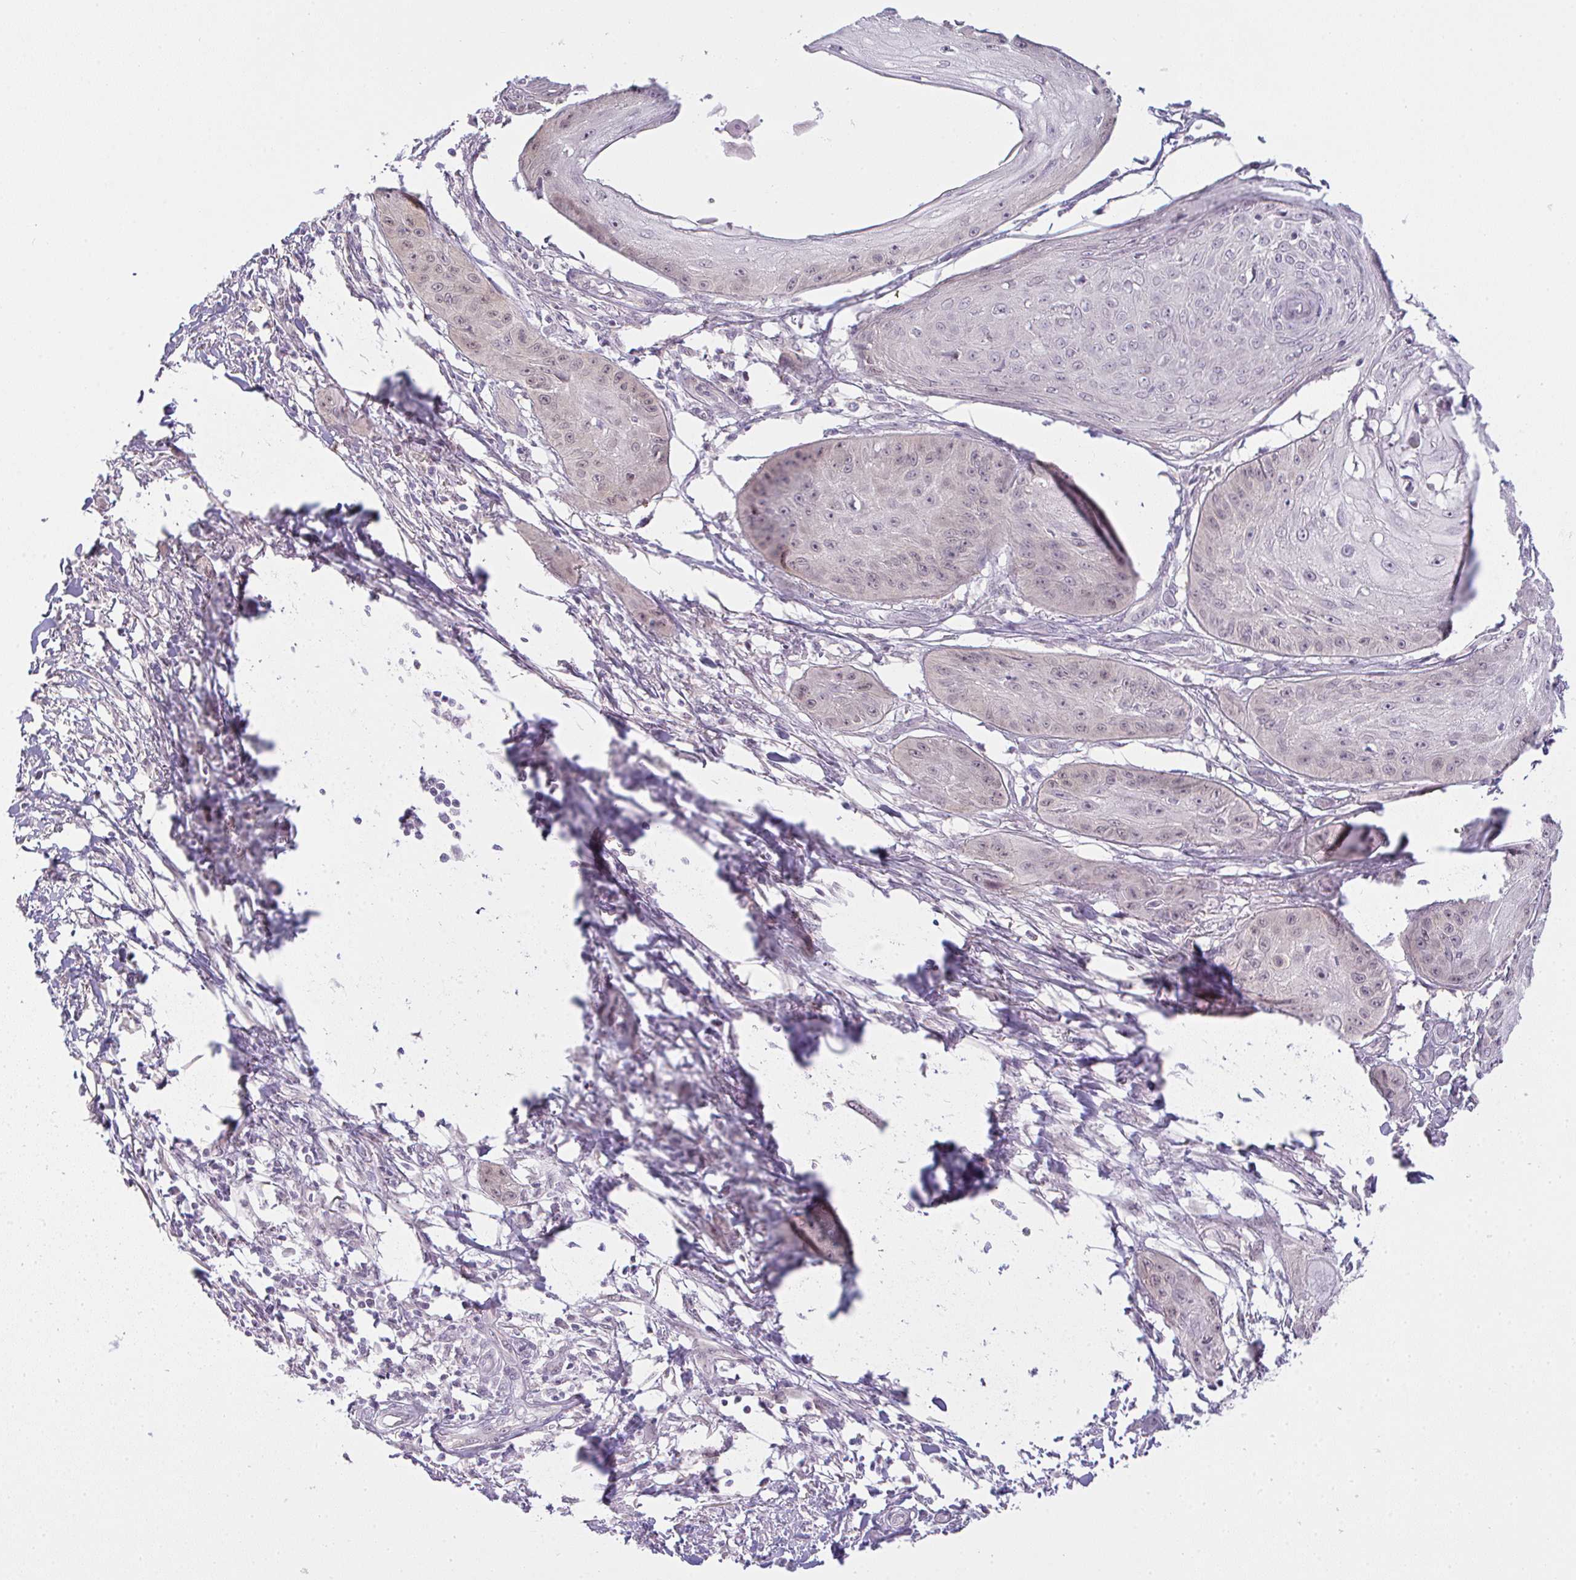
{"staining": {"intensity": "weak", "quantity": "<25%", "location": "nuclear"}, "tissue": "skin cancer", "cell_type": "Tumor cells", "image_type": "cancer", "snomed": [{"axis": "morphology", "description": "Squamous cell carcinoma, NOS"}, {"axis": "topography", "description": "Skin"}], "caption": "DAB (3,3'-diaminobenzidine) immunohistochemical staining of human skin cancer (squamous cell carcinoma) reveals no significant expression in tumor cells.", "gene": "CSE1L", "patient": {"sex": "male", "age": 70}}